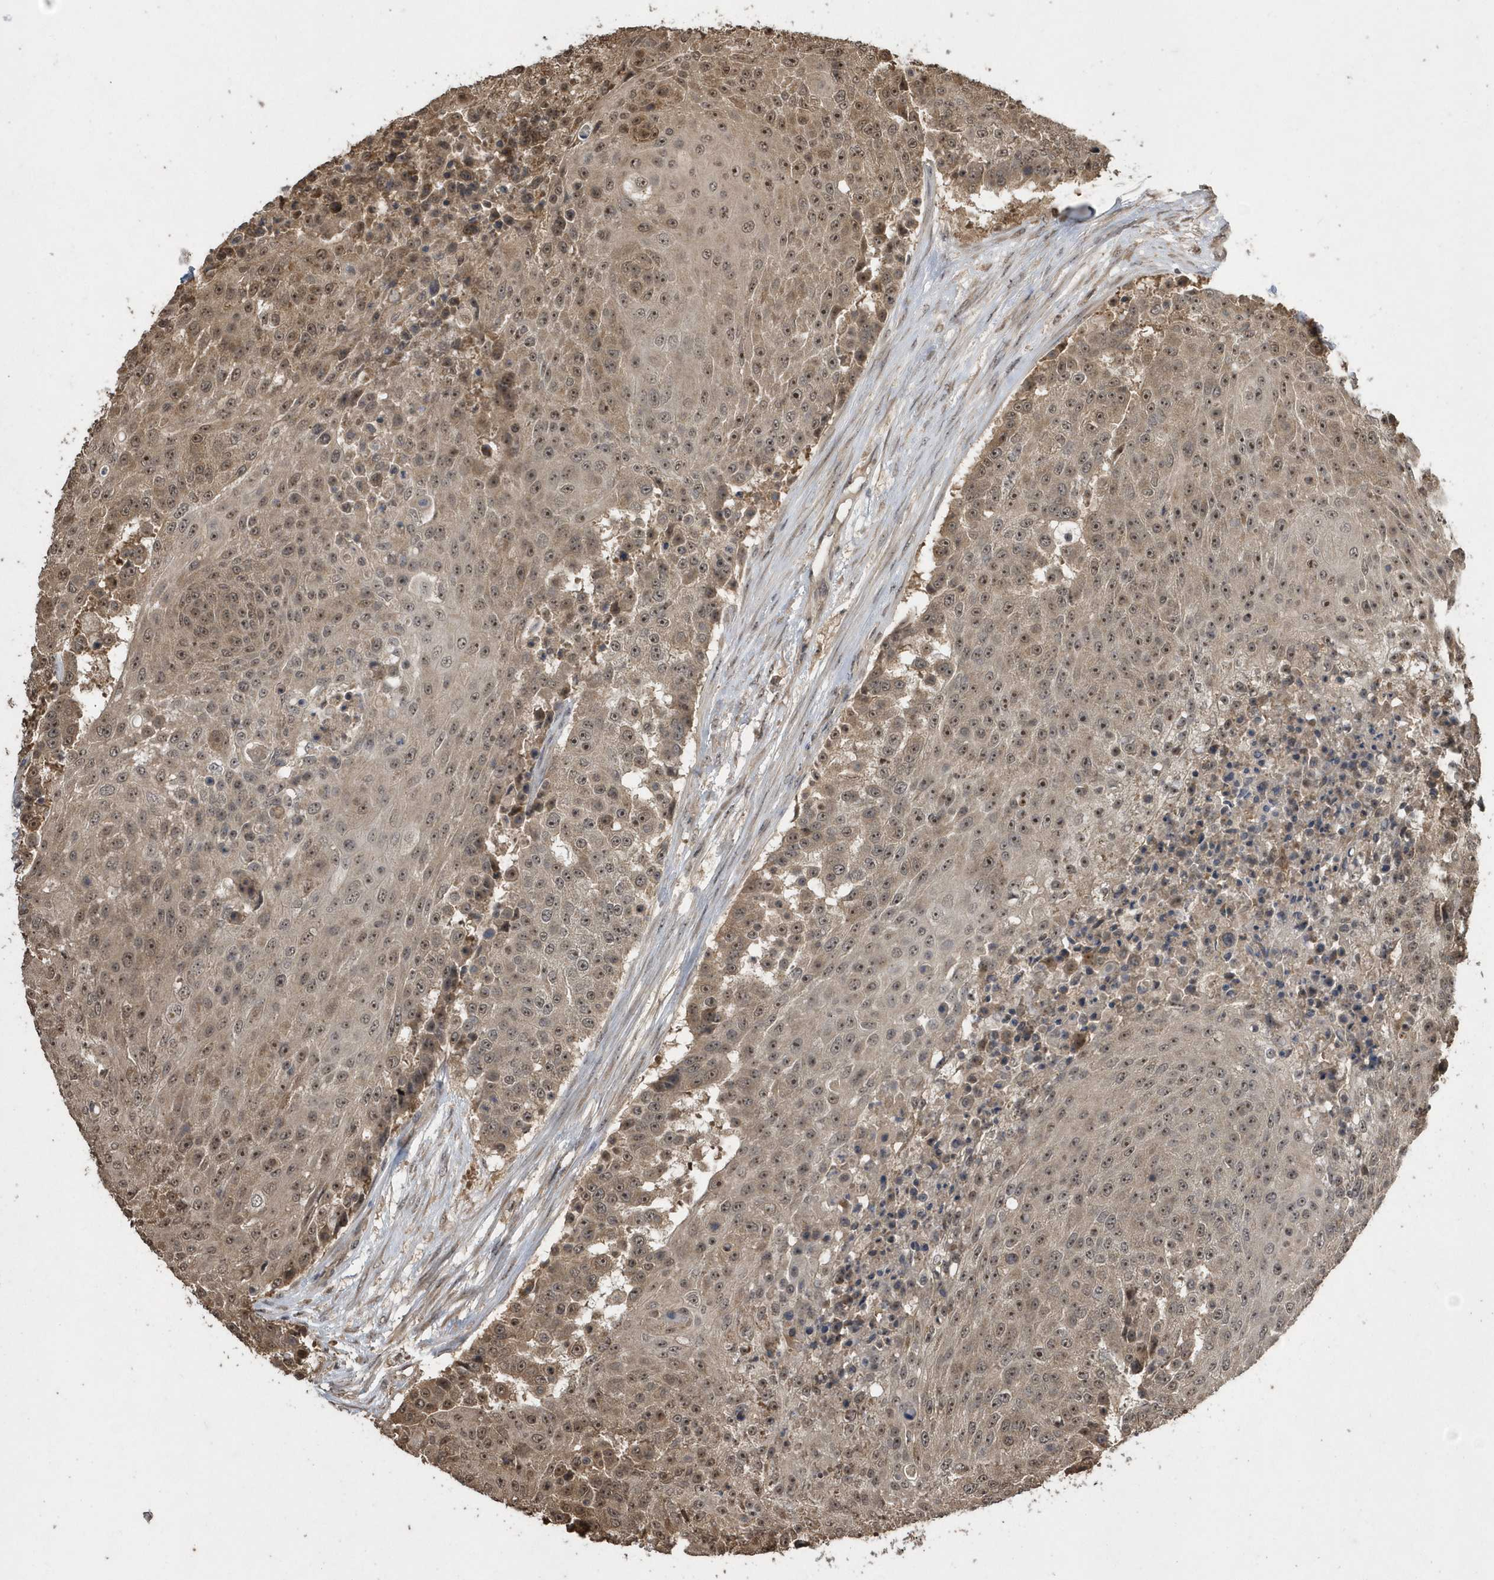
{"staining": {"intensity": "moderate", "quantity": ">75%", "location": "cytoplasmic/membranous,nuclear"}, "tissue": "urothelial cancer", "cell_type": "Tumor cells", "image_type": "cancer", "snomed": [{"axis": "morphology", "description": "Urothelial carcinoma, High grade"}, {"axis": "topography", "description": "Urinary bladder"}], "caption": "Protein staining of high-grade urothelial carcinoma tissue reveals moderate cytoplasmic/membranous and nuclear expression in about >75% of tumor cells. The staining was performed using DAB (3,3'-diaminobenzidine) to visualize the protein expression in brown, while the nuclei were stained in blue with hematoxylin (Magnification: 20x).", "gene": "WASHC5", "patient": {"sex": "female", "age": 63}}